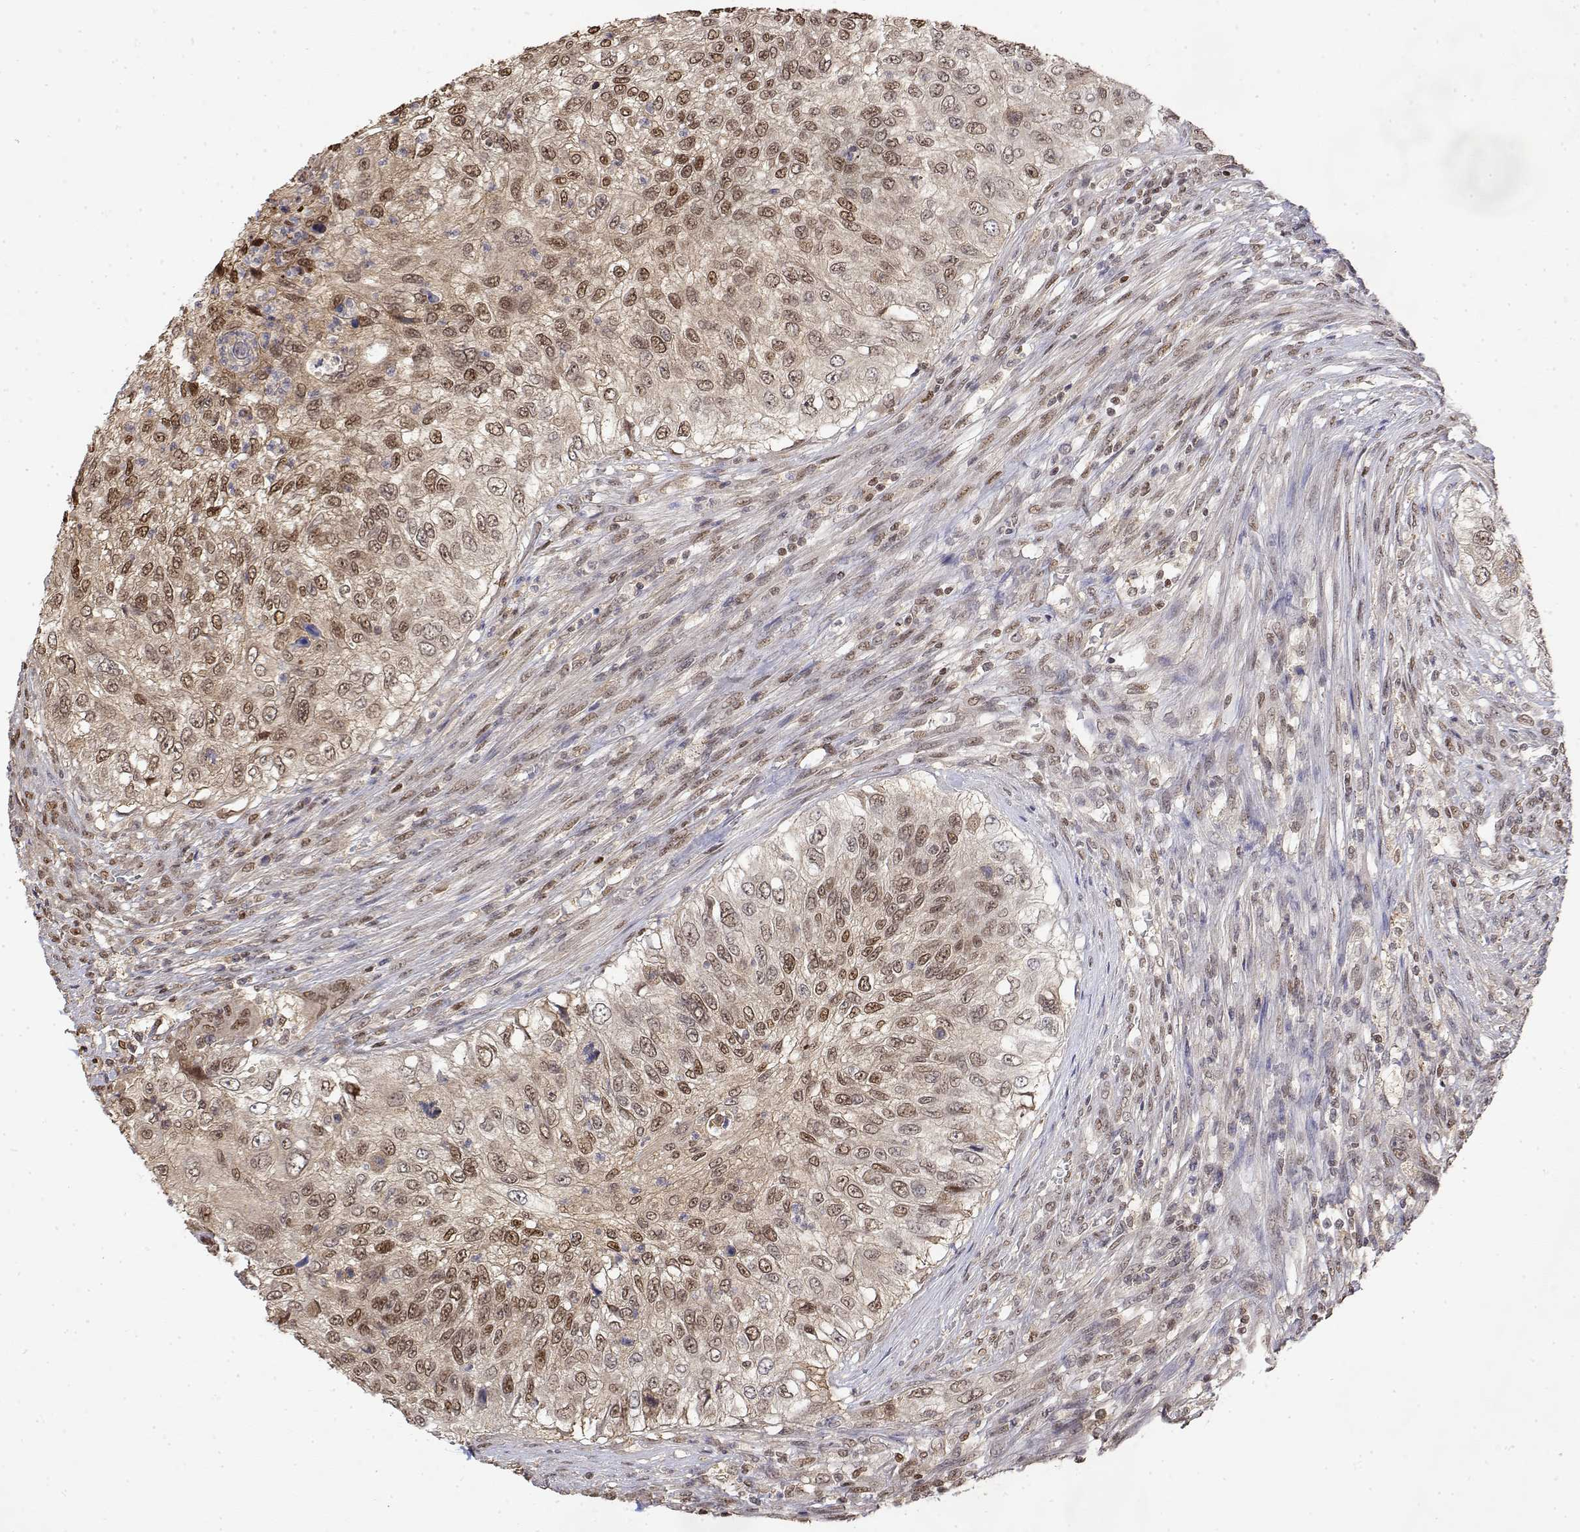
{"staining": {"intensity": "moderate", "quantity": ">75%", "location": "nuclear"}, "tissue": "urothelial cancer", "cell_type": "Tumor cells", "image_type": "cancer", "snomed": [{"axis": "morphology", "description": "Urothelial carcinoma, High grade"}, {"axis": "topography", "description": "Urinary bladder"}], "caption": "Immunohistochemistry (DAB) staining of human high-grade urothelial carcinoma displays moderate nuclear protein staining in about >75% of tumor cells.", "gene": "TPI1", "patient": {"sex": "female", "age": 60}}